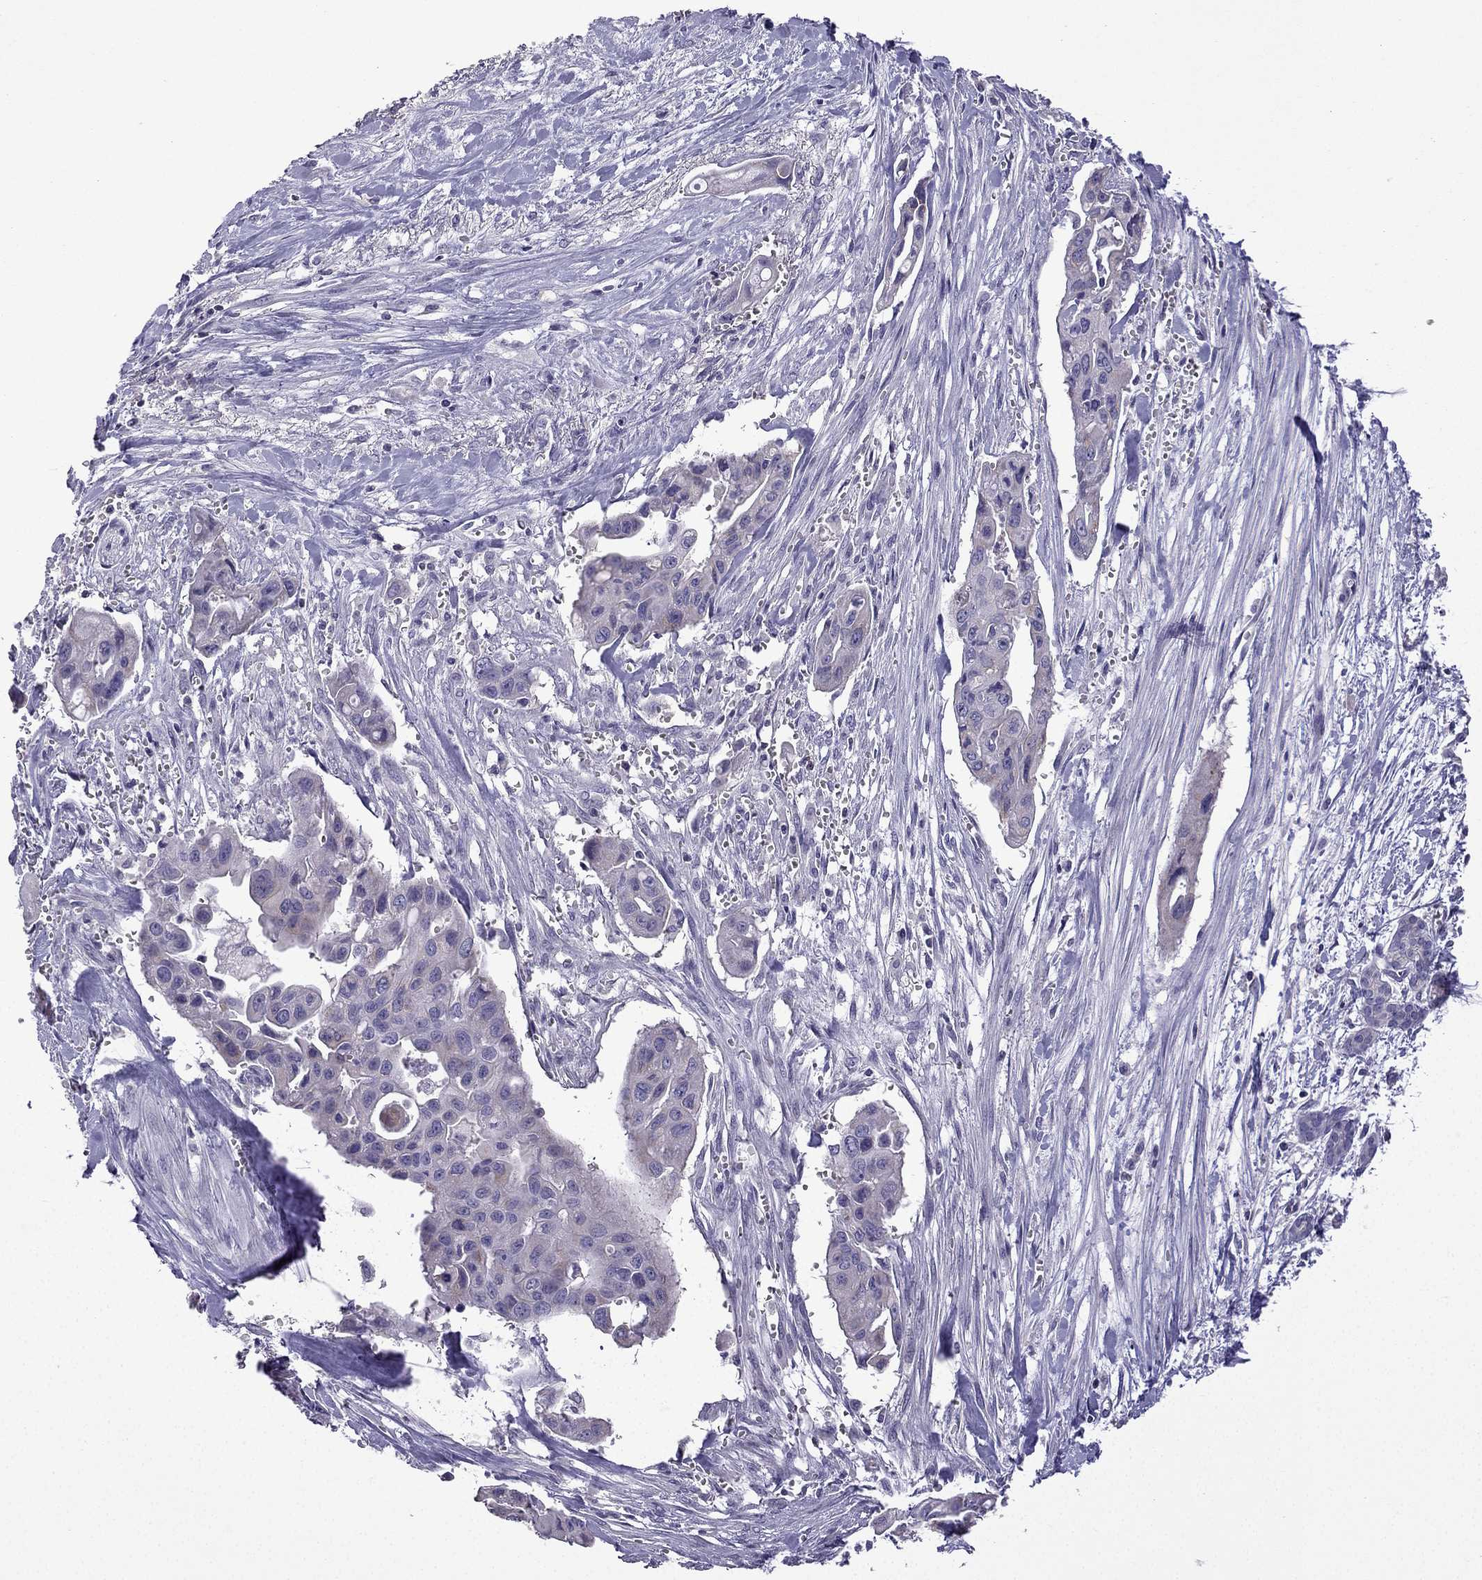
{"staining": {"intensity": "negative", "quantity": "none", "location": "none"}, "tissue": "pancreatic cancer", "cell_type": "Tumor cells", "image_type": "cancer", "snomed": [{"axis": "morphology", "description": "Adenocarcinoma, NOS"}, {"axis": "topography", "description": "Pancreas"}], "caption": "Immunohistochemical staining of human pancreatic adenocarcinoma demonstrates no significant staining in tumor cells. (DAB IHC visualized using brightfield microscopy, high magnification).", "gene": "TTN", "patient": {"sex": "male", "age": 60}}